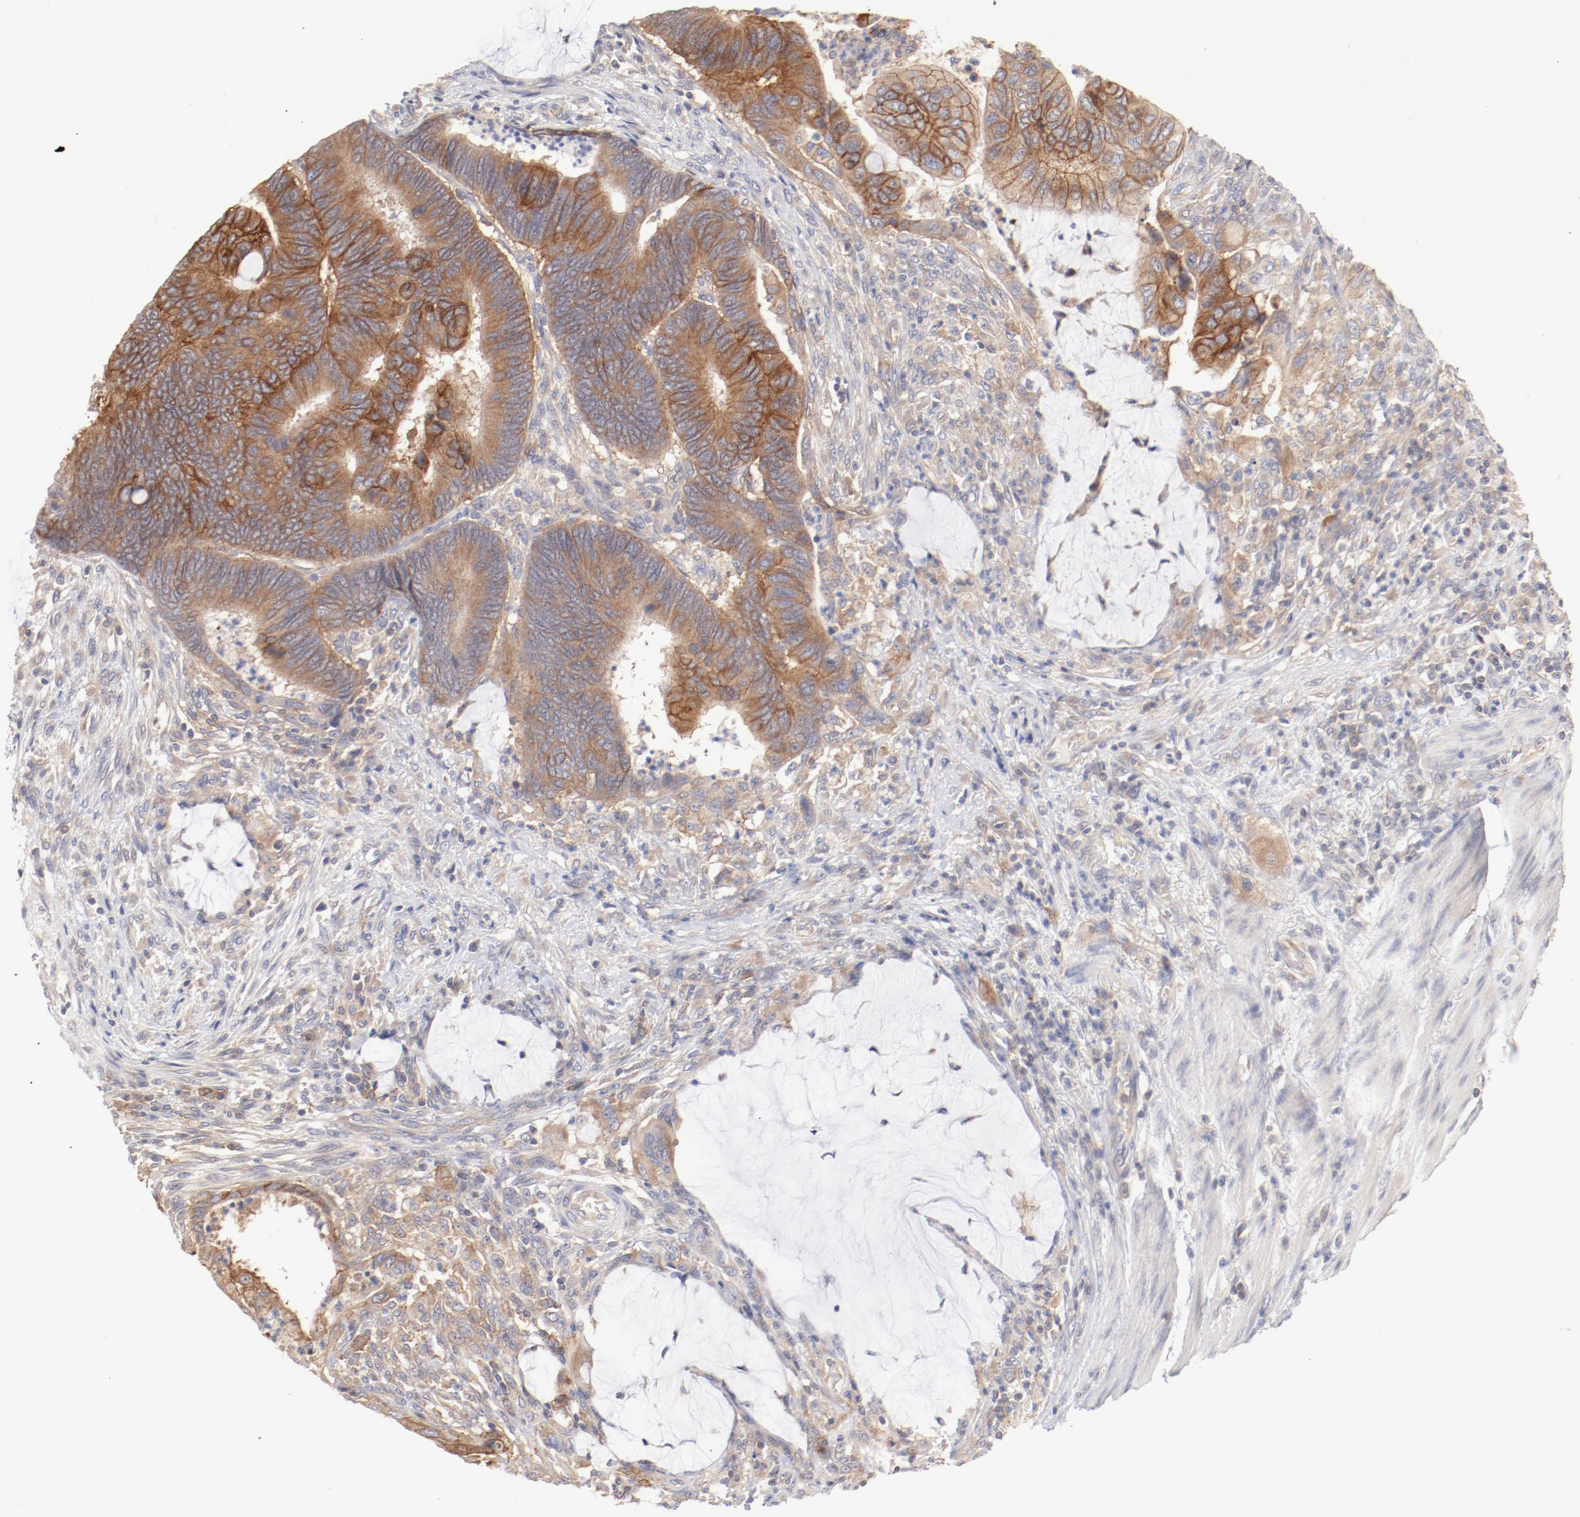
{"staining": {"intensity": "moderate", "quantity": ">75%", "location": "cytoplasmic/membranous"}, "tissue": "colorectal cancer", "cell_type": "Tumor cells", "image_type": "cancer", "snomed": [{"axis": "morphology", "description": "Normal tissue, NOS"}, {"axis": "morphology", "description": "Adenocarcinoma, NOS"}, {"axis": "topography", "description": "Rectum"}], "caption": "IHC micrograph of human colorectal cancer stained for a protein (brown), which demonstrates medium levels of moderate cytoplasmic/membranous positivity in about >75% of tumor cells.", "gene": "SETD3", "patient": {"sex": "male", "age": 92}}